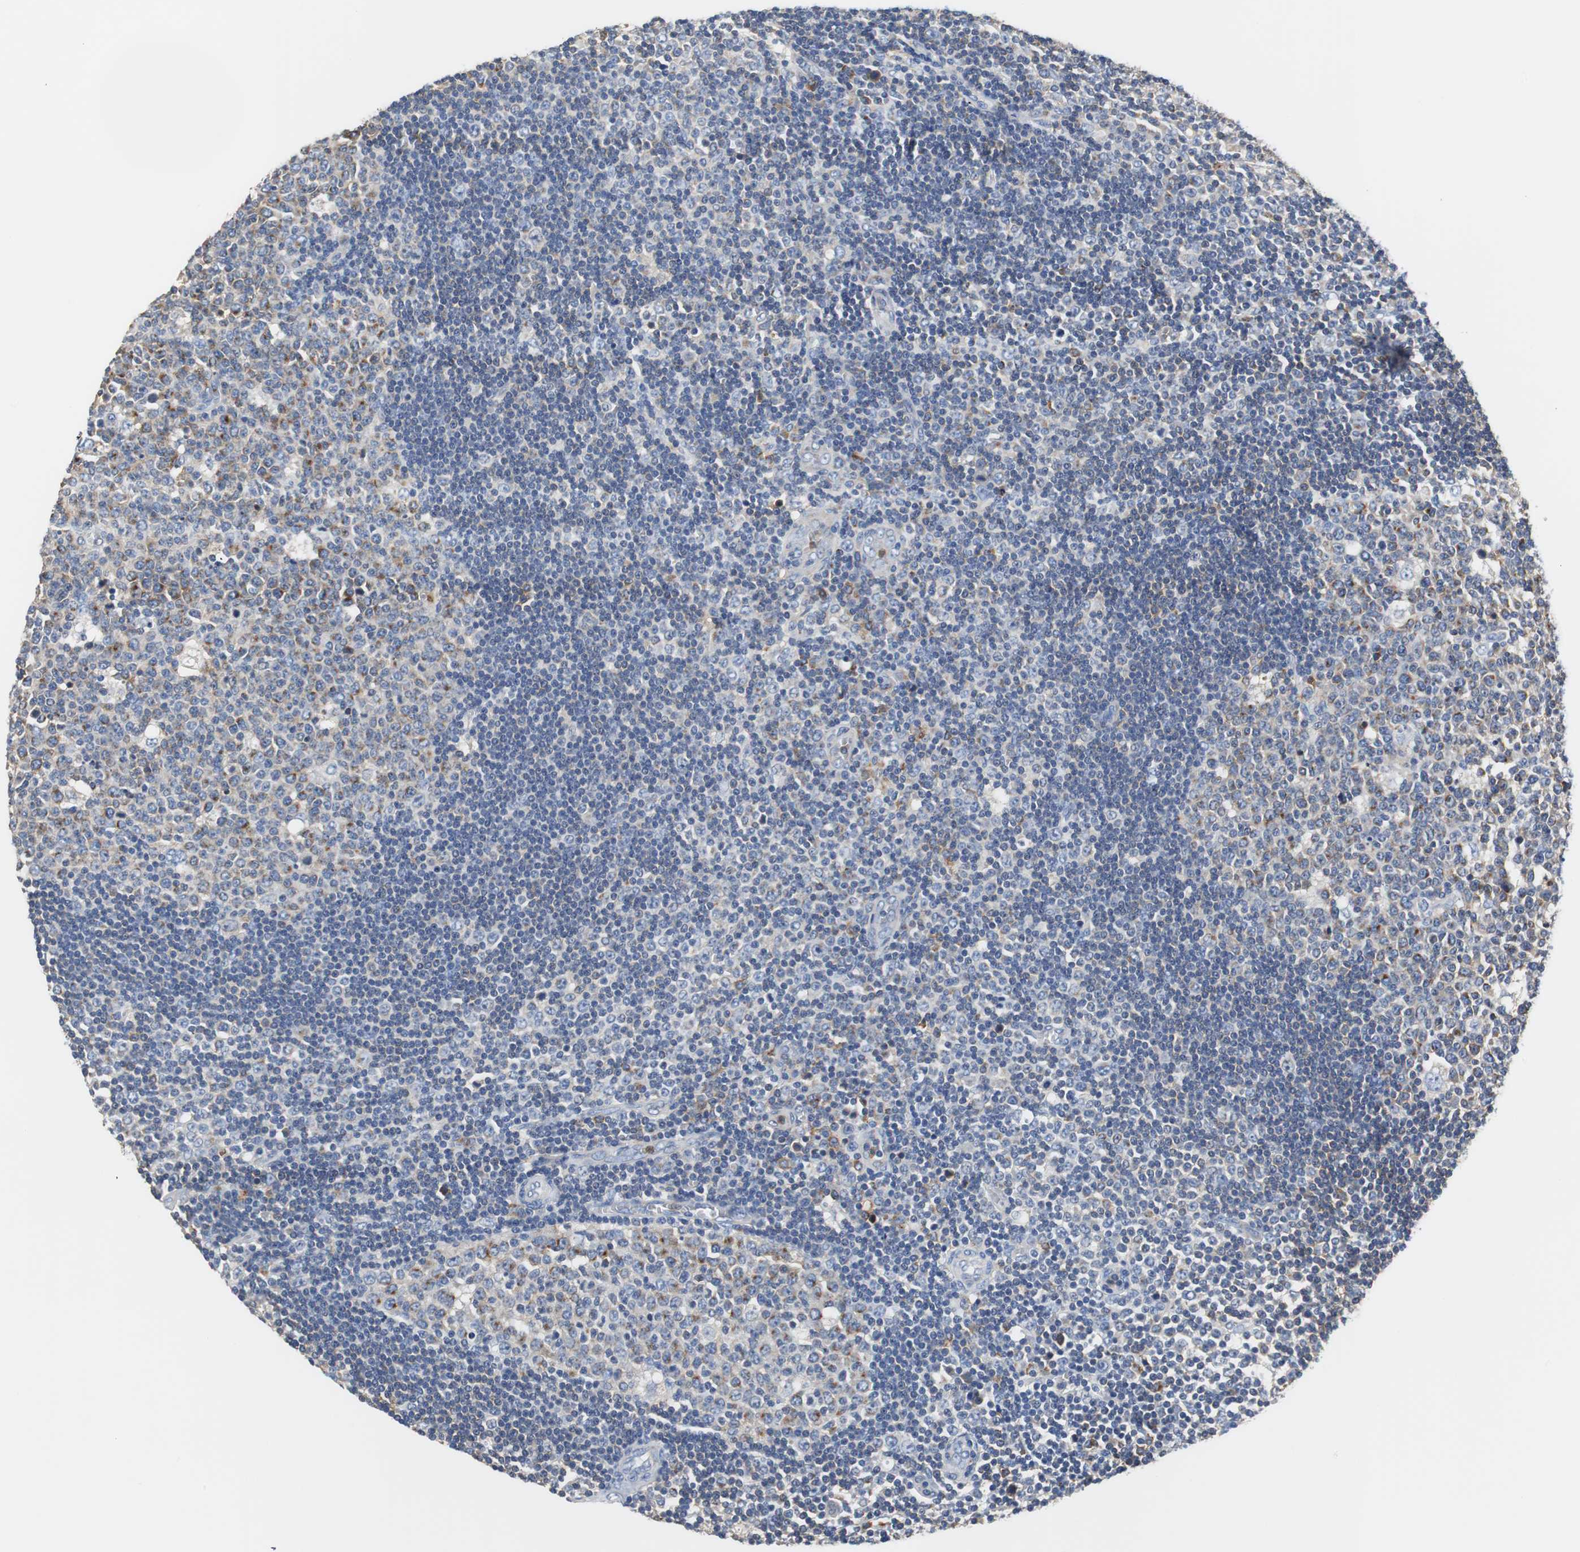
{"staining": {"intensity": "moderate", "quantity": "25%-75%", "location": "cytoplasmic/membranous"}, "tissue": "lymph node", "cell_type": "Germinal center cells", "image_type": "normal", "snomed": [{"axis": "morphology", "description": "Normal tissue, NOS"}, {"axis": "topography", "description": "Lymph node"}, {"axis": "topography", "description": "Salivary gland"}], "caption": "This photomicrograph shows unremarkable lymph node stained with immunohistochemistry to label a protein in brown. The cytoplasmic/membranous of germinal center cells show moderate positivity for the protein. Nuclei are counter-stained blue.", "gene": "VAMP8", "patient": {"sex": "male", "age": 8}}